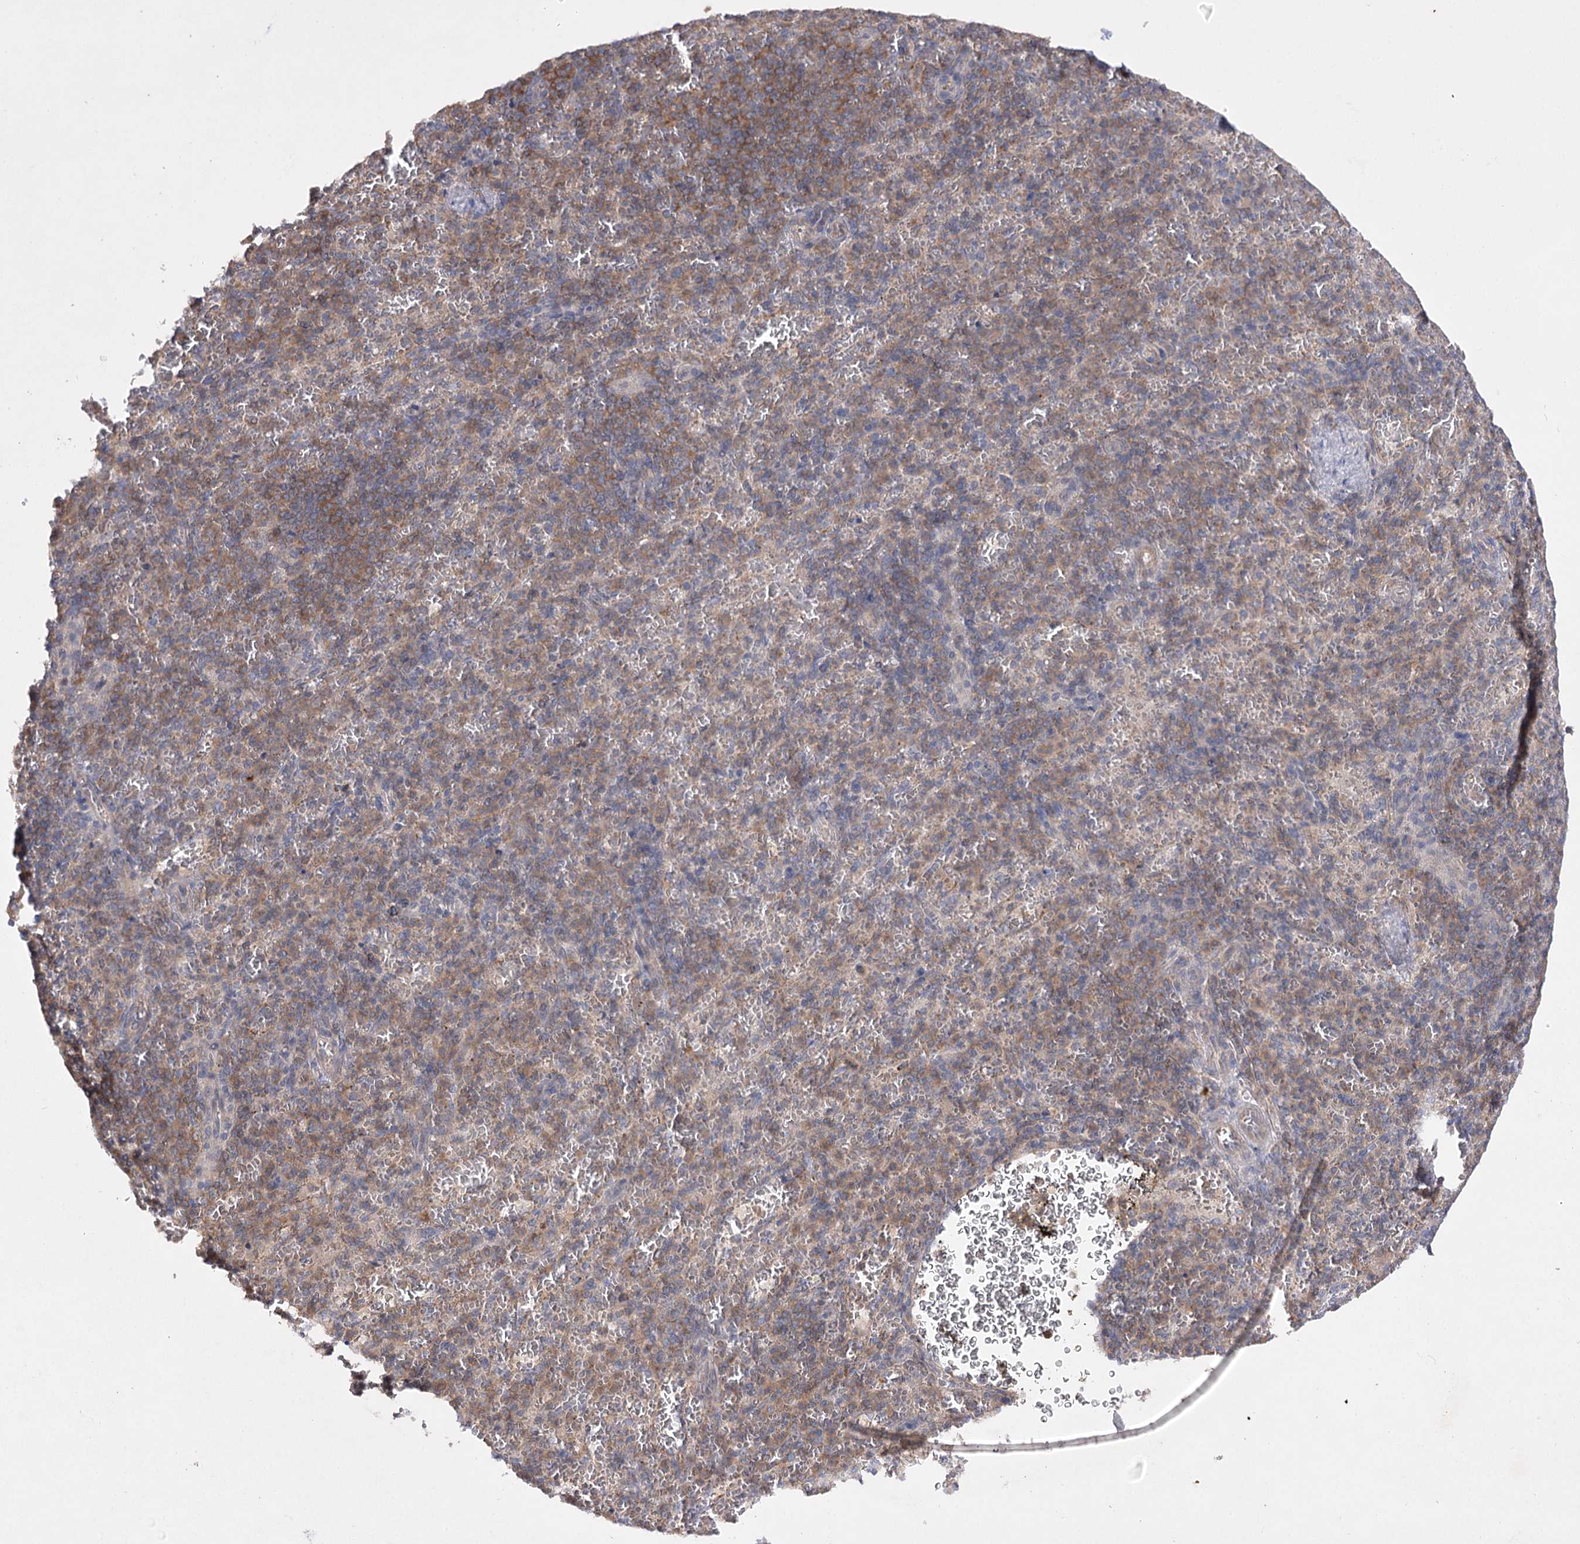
{"staining": {"intensity": "weak", "quantity": "25%-75%", "location": "cytoplasmic/membranous"}, "tissue": "spleen", "cell_type": "Cells in red pulp", "image_type": "normal", "snomed": [{"axis": "morphology", "description": "Normal tissue, NOS"}, {"axis": "topography", "description": "Spleen"}], "caption": "Weak cytoplasmic/membranous positivity for a protein is present in about 25%-75% of cells in red pulp of unremarkable spleen using immunohistochemistry.", "gene": "BCR", "patient": {"sex": "female", "age": 74}}